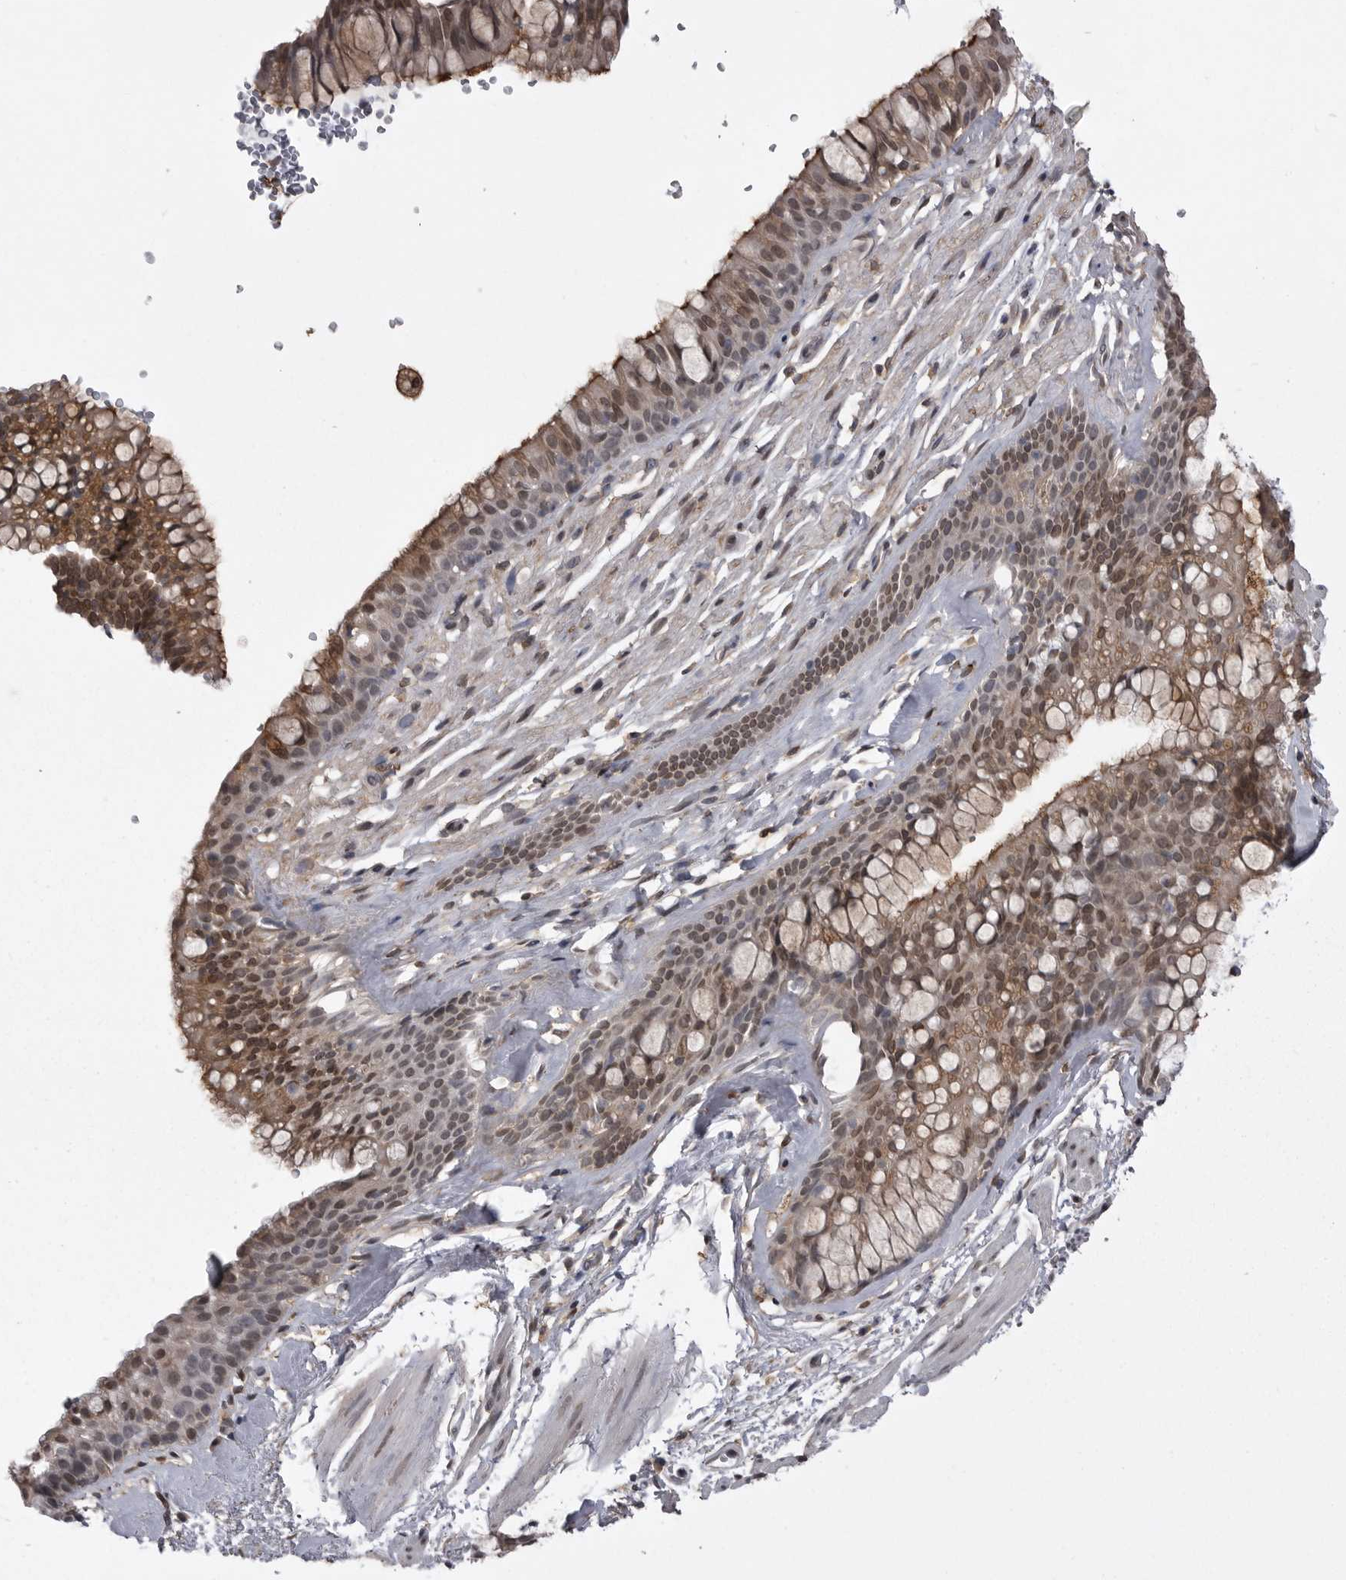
{"staining": {"intensity": "moderate", "quantity": ">75%", "location": "cytoplasmic/membranous,nuclear"}, "tissue": "bronchus", "cell_type": "Respiratory epithelial cells", "image_type": "normal", "snomed": [{"axis": "morphology", "description": "Normal tissue, NOS"}, {"axis": "topography", "description": "Cartilage tissue"}, {"axis": "topography", "description": "Bronchus"}], "caption": "Immunohistochemical staining of unremarkable human bronchus shows medium levels of moderate cytoplasmic/membranous,nuclear positivity in about >75% of respiratory epithelial cells. The staining was performed using DAB to visualize the protein expression in brown, while the nuclei were stained in blue with hematoxylin (Magnification: 20x).", "gene": "ABL1", "patient": {"sex": "female", "age": 53}}